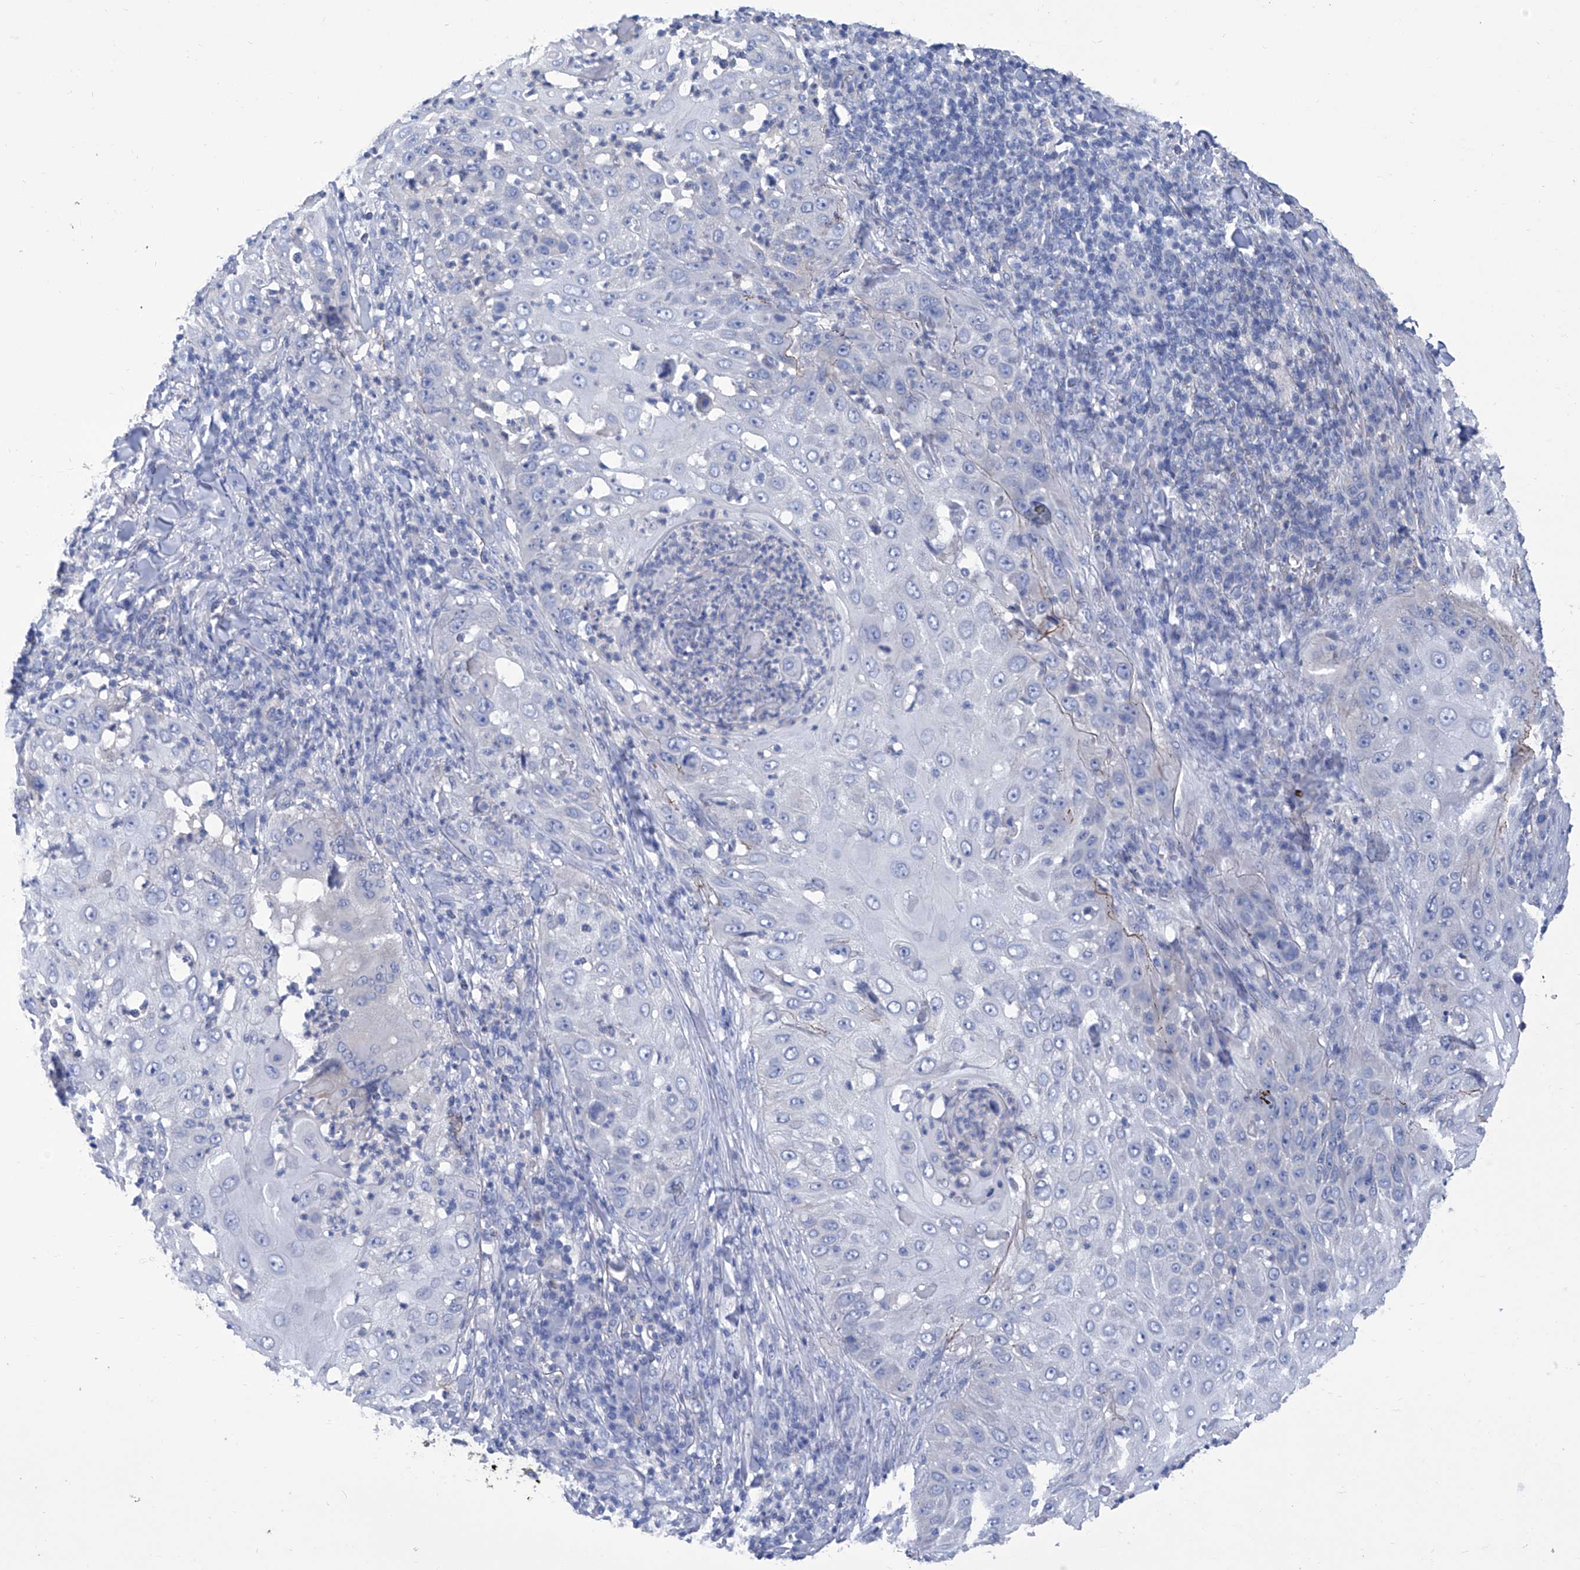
{"staining": {"intensity": "negative", "quantity": "none", "location": "none"}, "tissue": "skin cancer", "cell_type": "Tumor cells", "image_type": "cancer", "snomed": [{"axis": "morphology", "description": "Squamous cell carcinoma, NOS"}, {"axis": "topography", "description": "Skin"}], "caption": "This is an immunohistochemistry image of human skin cancer (squamous cell carcinoma). There is no expression in tumor cells.", "gene": "SMS", "patient": {"sex": "female", "age": 44}}